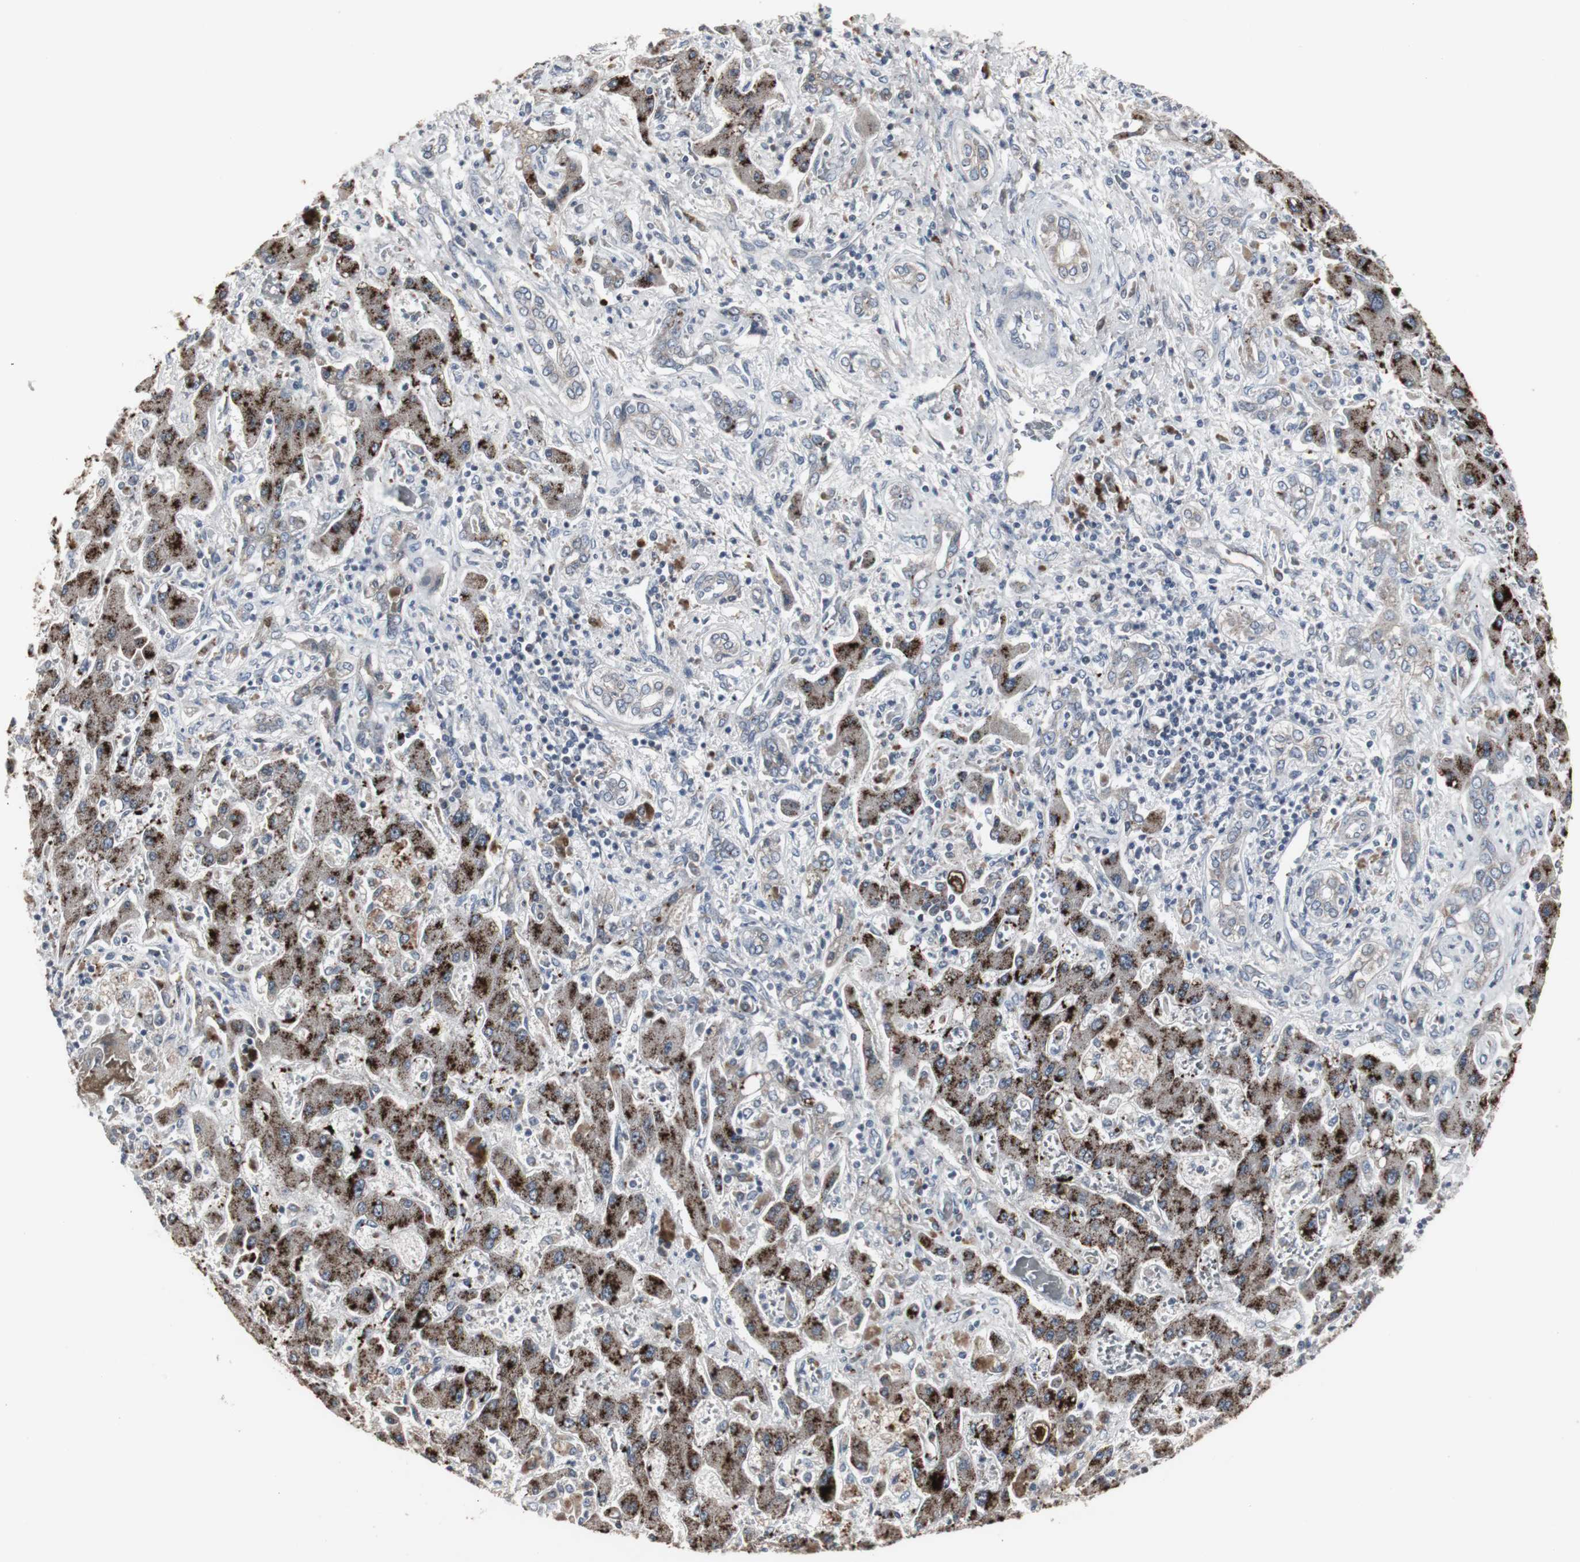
{"staining": {"intensity": "weak", "quantity": "25%-75%", "location": "cytoplasmic/membranous"}, "tissue": "liver cancer", "cell_type": "Tumor cells", "image_type": "cancer", "snomed": [{"axis": "morphology", "description": "Cholangiocarcinoma"}, {"axis": "topography", "description": "Liver"}], "caption": "An image of human liver cancer (cholangiocarcinoma) stained for a protein shows weak cytoplasmic/membranous brown staining in tumor cells.", "gene": "ACAA1", "patient": {"sex": "male", "age": 50}}